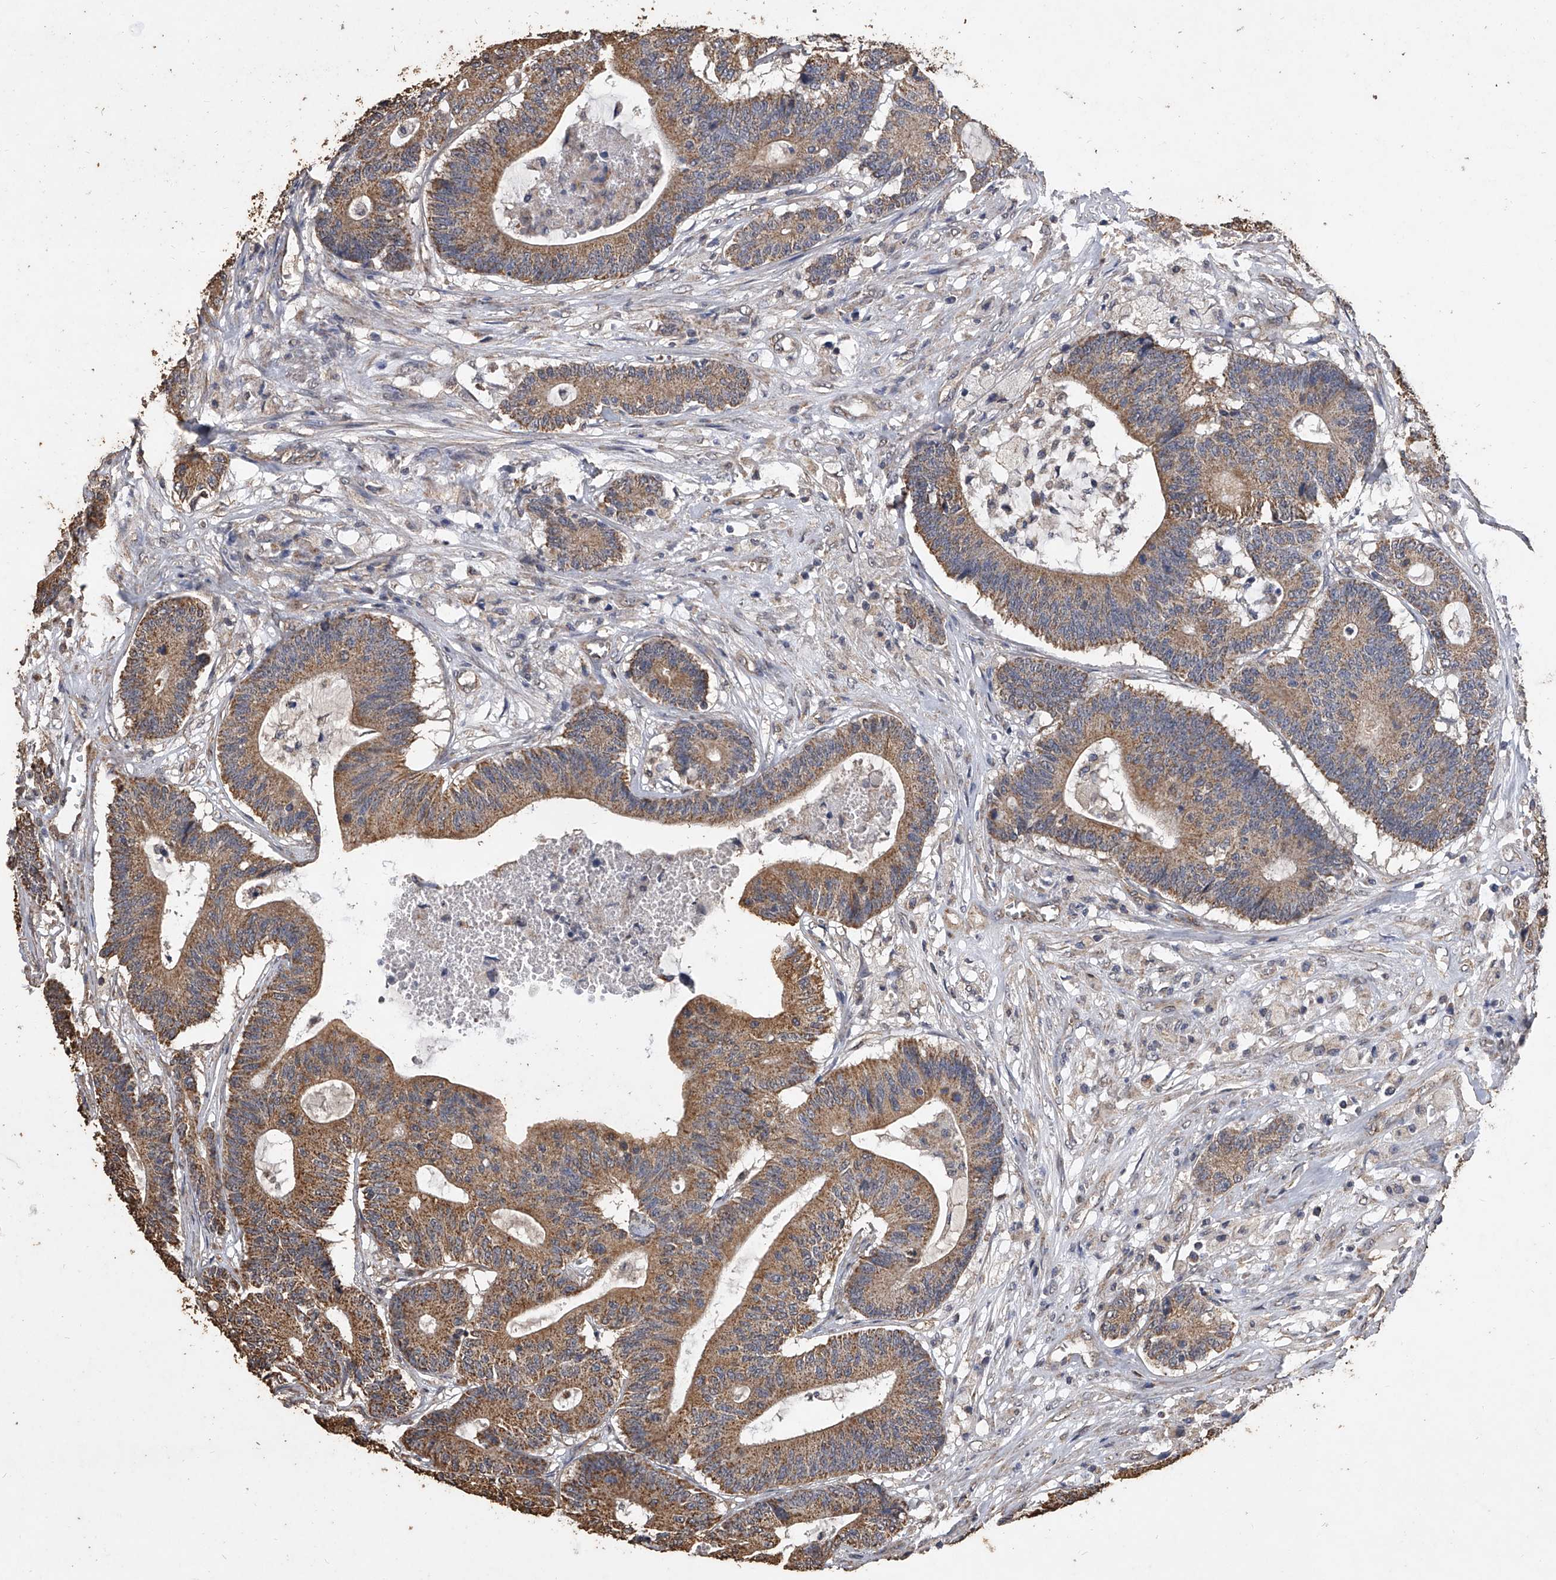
{"staining": {"intensity": "moderate", "quantity": ">75%", "location": "cytoplasmic/membranous"}, "tissue": "colorectal cancer", "cell_type": "Tumor cells", "image_type": "cancer", "snomed": [{"axis": "morphology", "description": "Adenocarcinoma, NOS"}, {"axis": "topography", "description": "Colon"}], "caption": "Protein staining by immunohistochemistry (IHC) demonstrates moderate cytoplasmic/membranous positivity in about >75% of tumor cells in colorectal cancer. The protein is shown in brown color, while the nuclei are stained blue.", "gene": "MRPL28", "patient": {"sex": "female", "age": 84}}